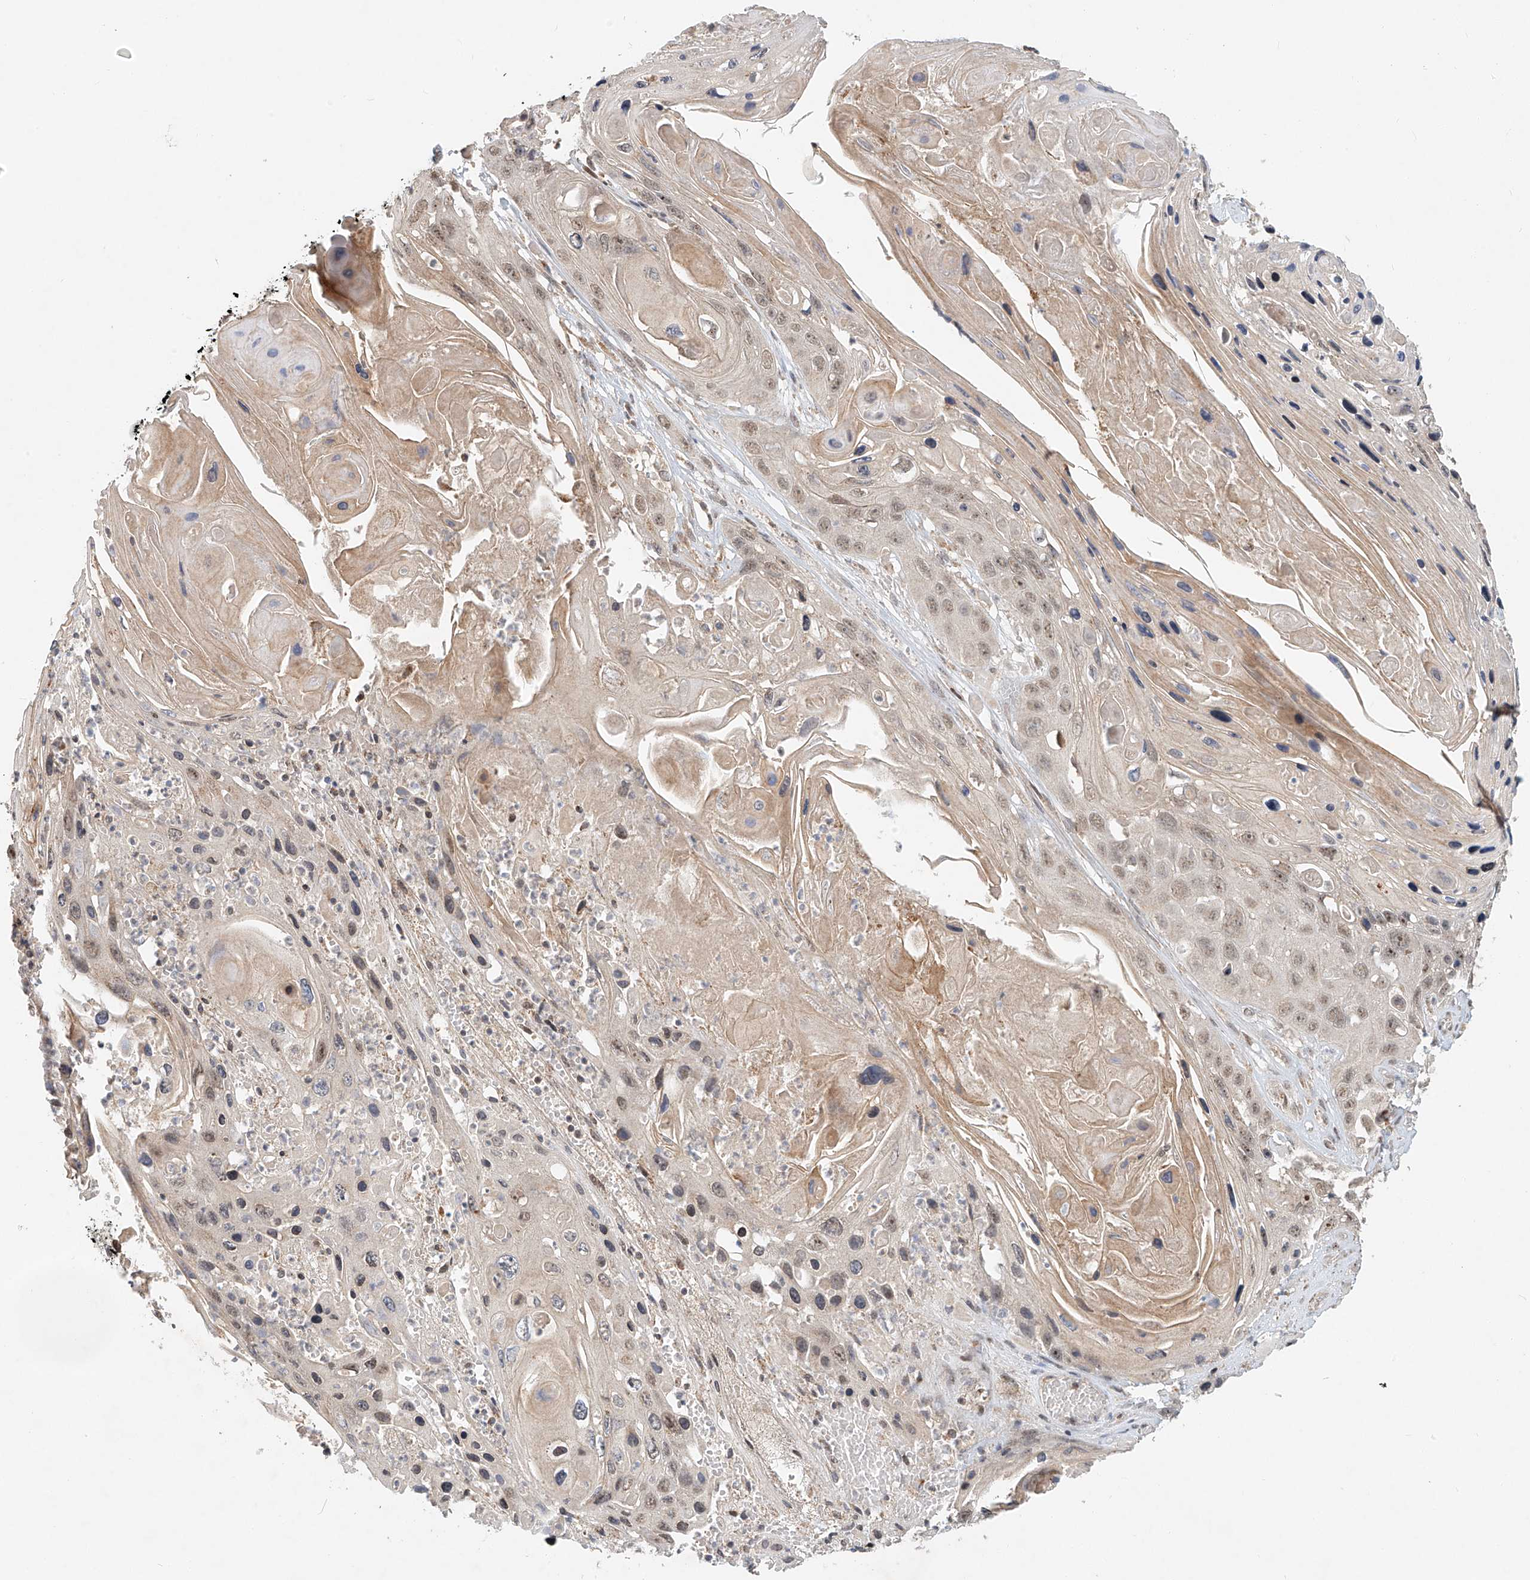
{"staining": {"intensity": "weak", "quantity": "25%-75%", "location": "nuclear"}, "tissue": "skin cancer", "cell_type": "Tumor cells", "image_type": "cancer", "snomed": [{"axis": "morphology", "description": "Squamous cell carcinoma, NOS"}, {"axis": "topography", "description": "Skin"}], "caption": "A brown stain shows weak nuclear staining of a protein in human skin cancer (squamous cell carcinoma) tumor cells.", "gene": "SYTL3", "patient": {"sex": "male", "age": 55}}